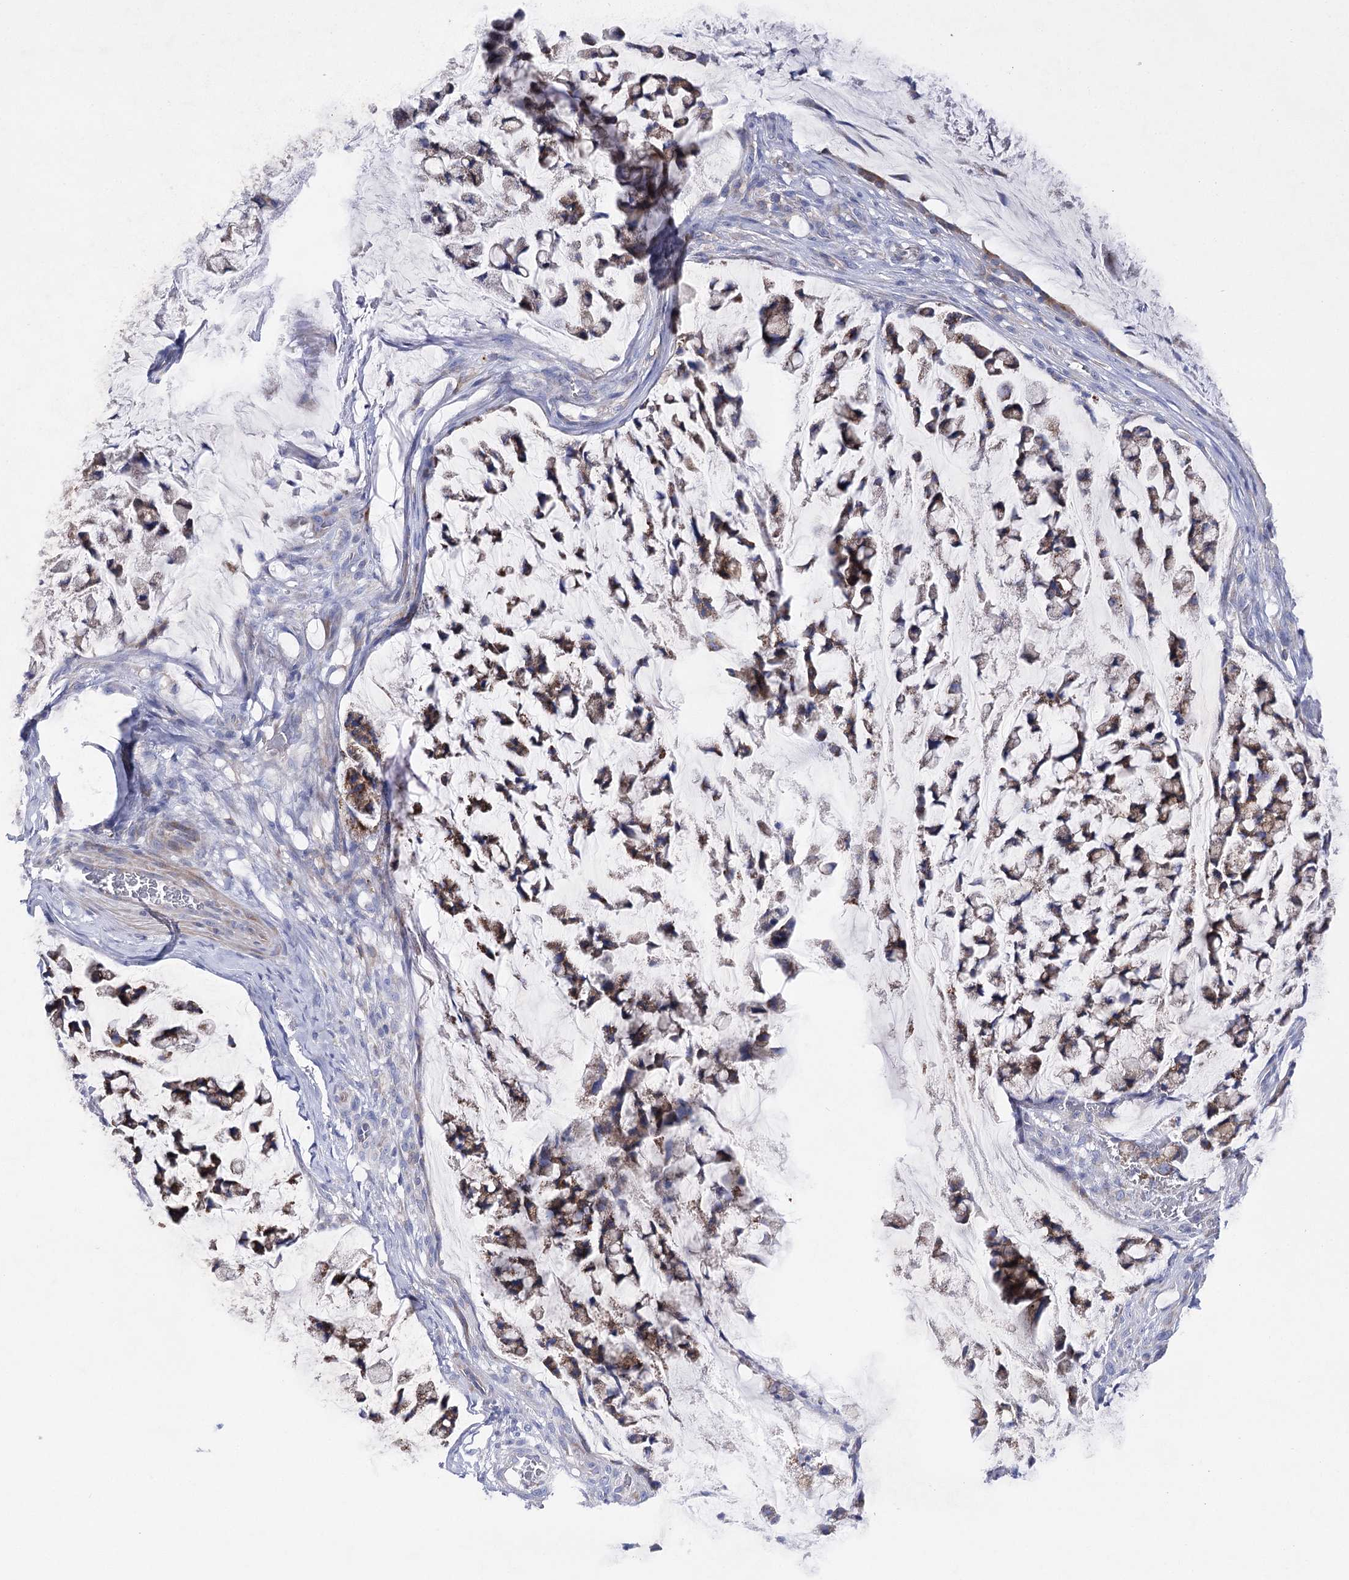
{"staining": {"intensity": "moderate", "quantity": ">75%", "location": "cytoplasmic/membranous"}, "tissue": "stomach cancer", "cell_type": "Tumor cells", "image_type": "cancer", "snomed": [{"axis": "morphology", "description": "Adenocarcinoma, NOS"}, {"axis": "topography", "description": "Stomach, lower"}], "caption": "Brown immunohistochemical staining in human stomach cancer demonstrates moderate cytoplasmic/membranous staining in about >75% of tumor cells. (DAB IHC, brown staining for protein, blue staining for nuclei).", "gene": "COX15", "patient": {"sex": "male", "age": 67}}